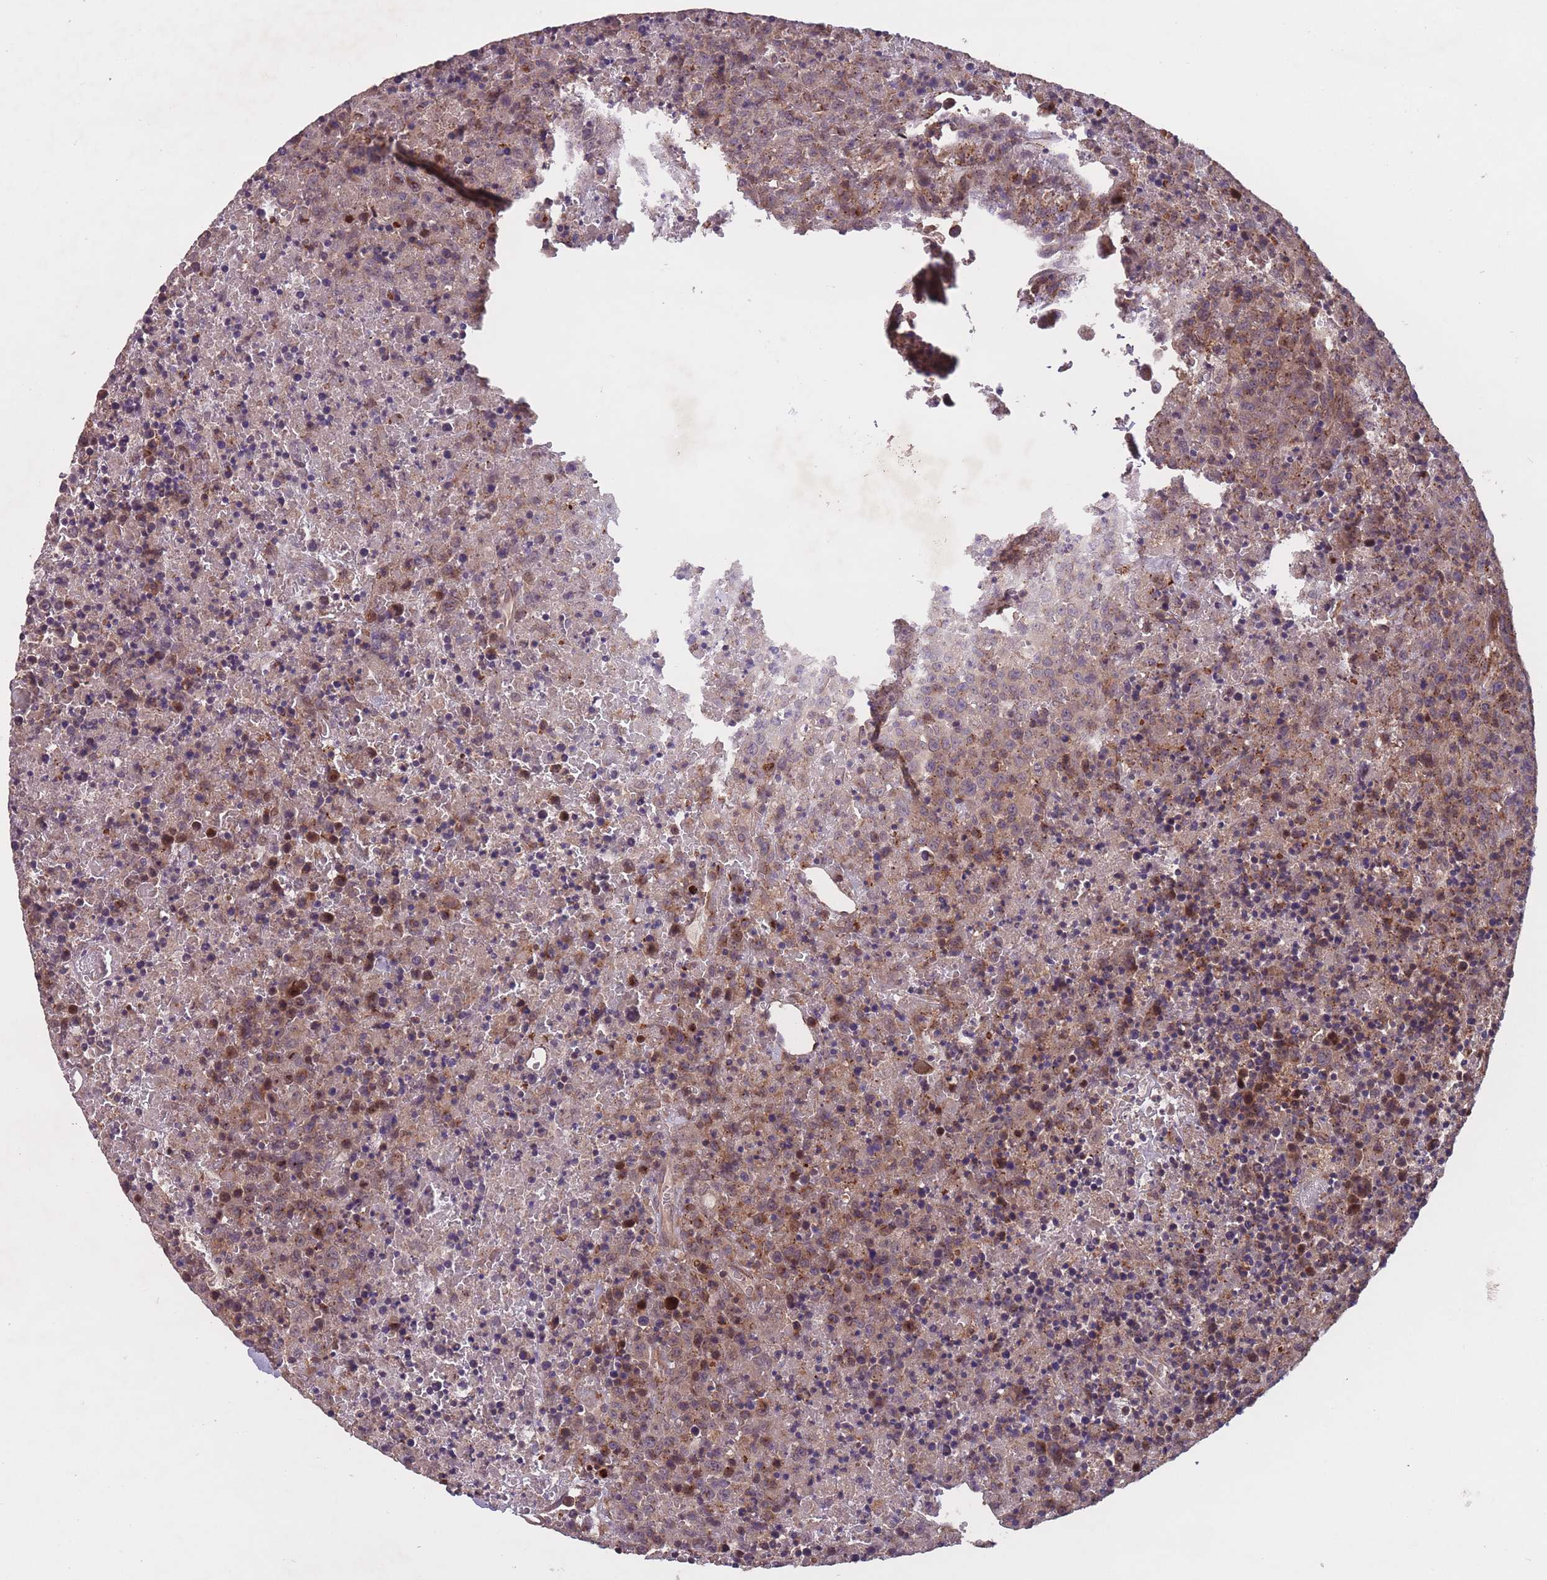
{"staining": {"intensity": "moderate", "quantity": "25%-75%", "location": "cytoplasmic/membranous,nuclear"}, "tissue": "lymphoma", "cell_type": "Tumor cells", "image_type": "cancer", "snomed": [{"axis": "morphology", "description": "Malignant lymphoma, non-Hodgkin's type, High grade"}, {"axis": "topography", "description": "Lymph node"}], "caption": "The micrograph reveals a brown stain indicating the presence of a protein in the cytoplasmic/membranous and nuclear of tumor cells in lymphoma. (brown staining indicates protein expression, while blue staining denotes nuclei).", "gene": "SECTM1", "patient": {"sex": "male", "age": 16}}